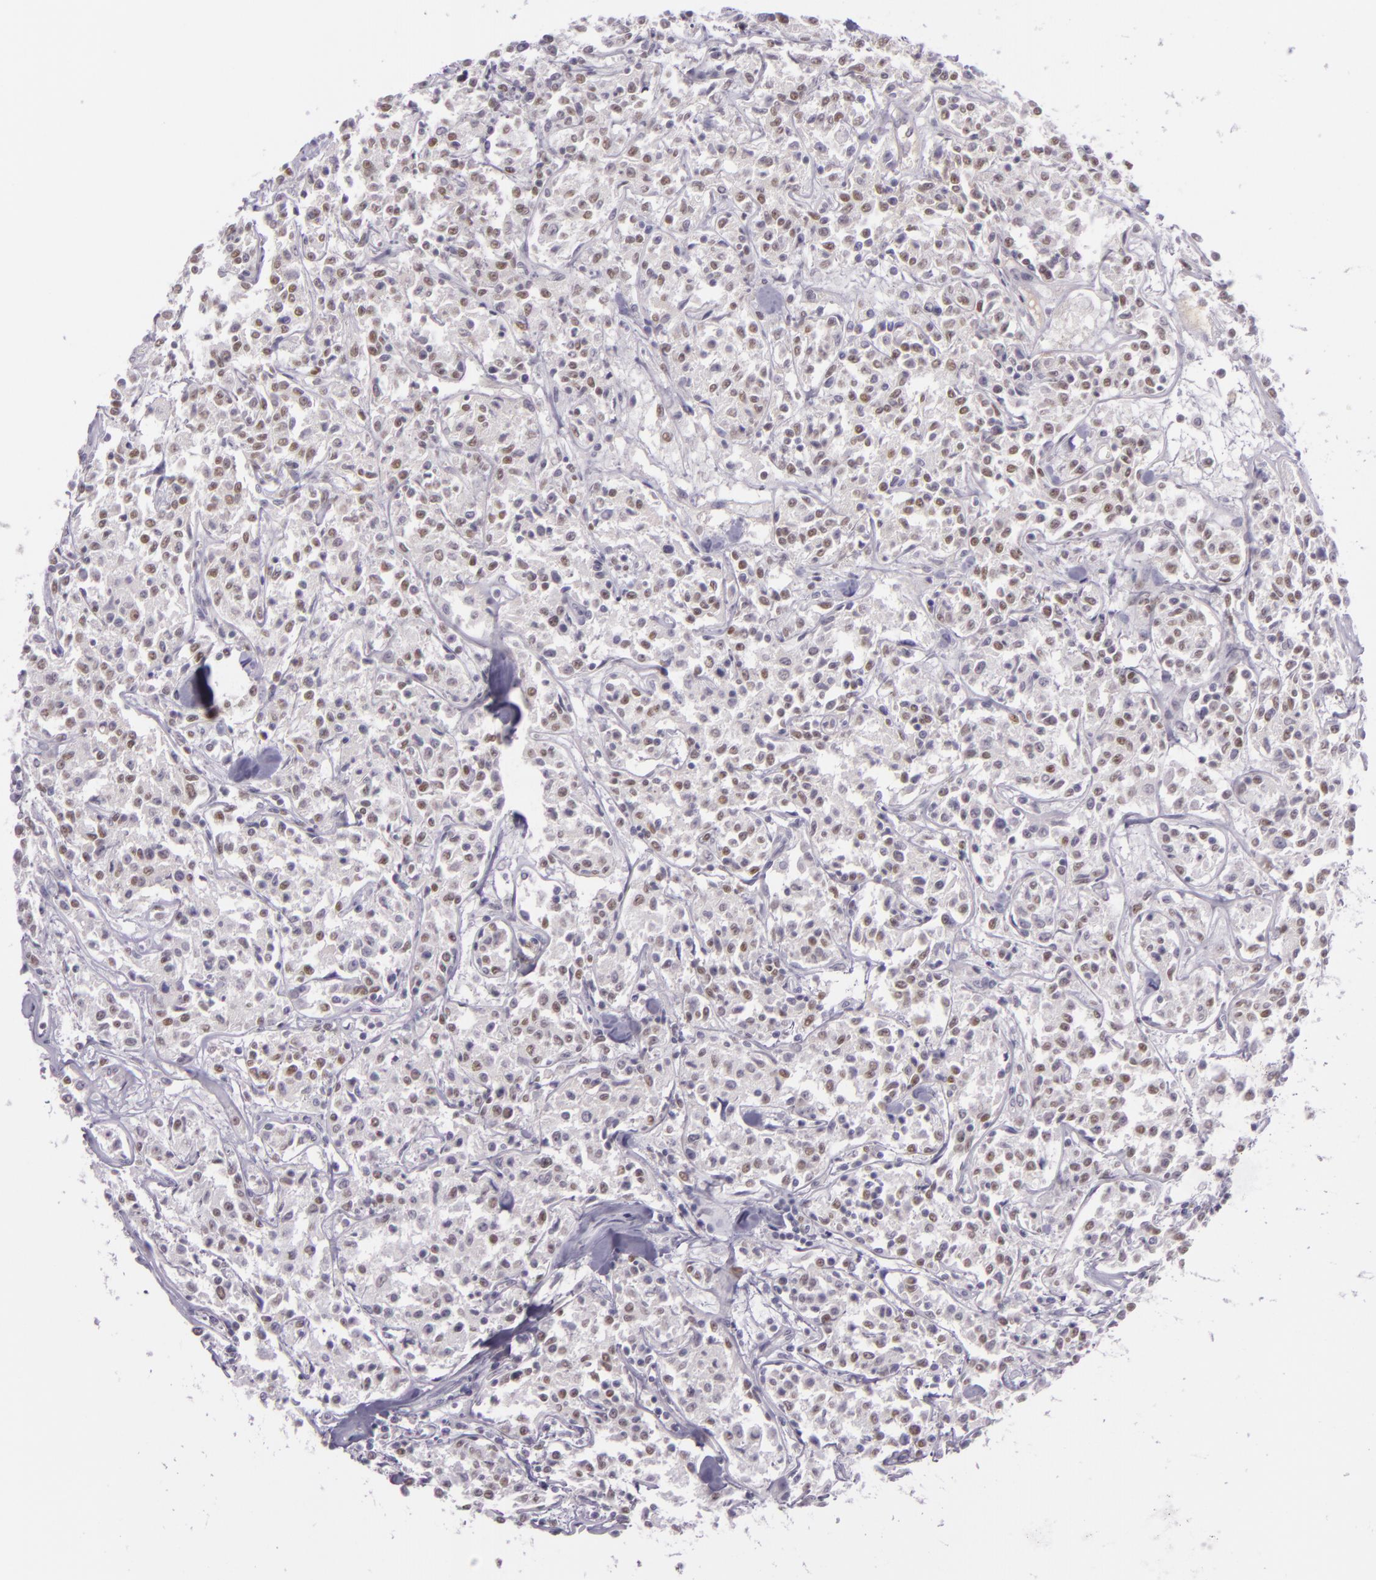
{"staining": {"intensity": "weak", "quantity": "25%-75%", "location": "nuclear"}, "tissue": "lymphoma", "cell_type": "Tumor cells", "image_type": "cancer", "snomed": [{"axis": "morphology", "description": "Malignant lymphoma, non-Hodgkin's type, Low grade"}, {"axis": "topography", "description": "Small intestine"}], "caption": "There is low levels of weak nuclear staining in tumor cells of lymphoma, as demonstrated by immunohistochemical staining (brown color).", "gene": "CHEK2", "patient": {"sex": "female", "age": 59}}